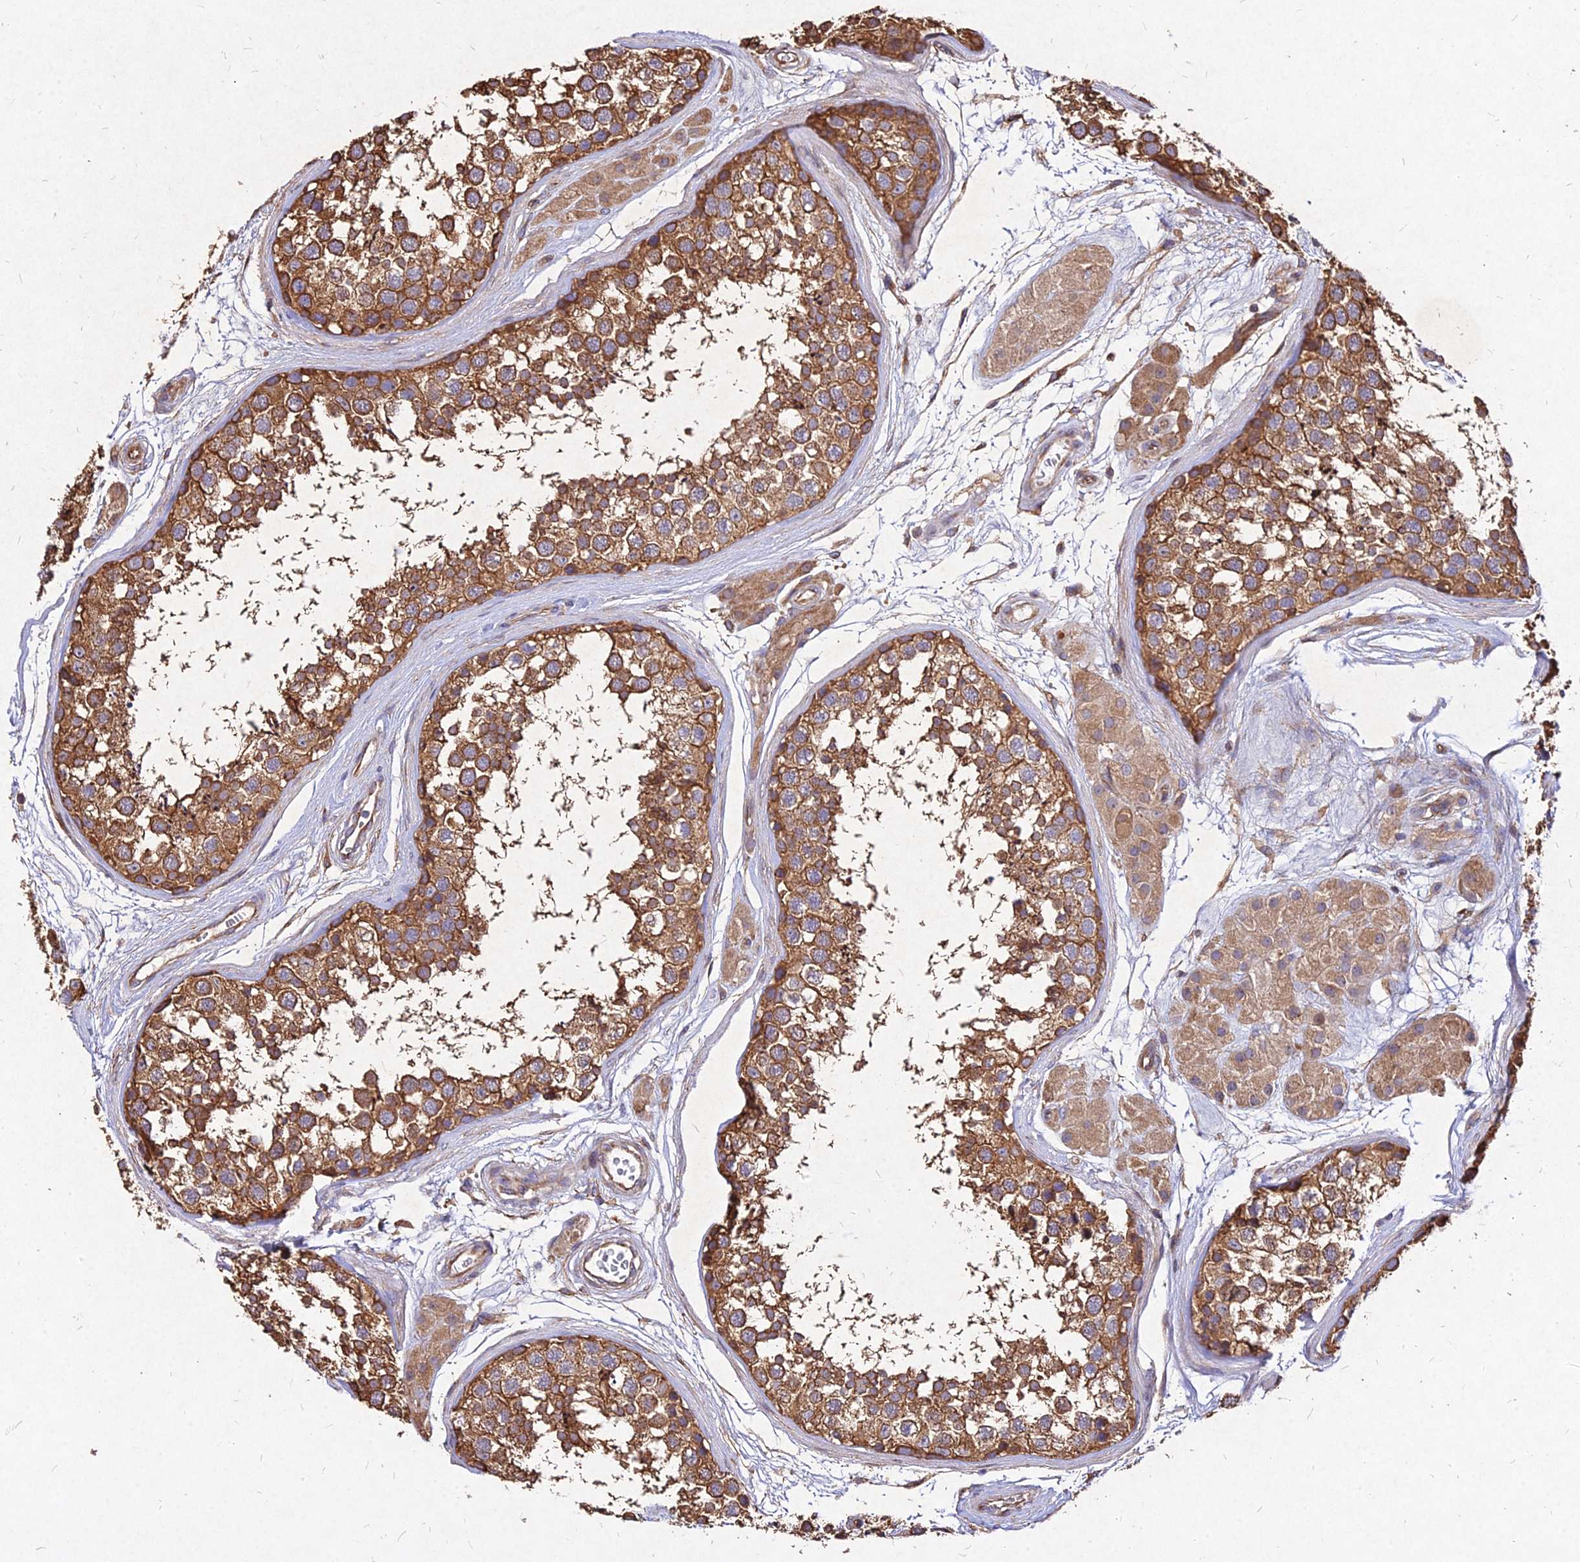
{"staining": {"intensity": "strong", "quantity": ">75%", "location": "cytoplasmic/membranous"}, "tissue": "testis", "cell_type": "Cells in seminiferous ducts", "image_type": "normal", "snomed": [{"axis": "morphology", "description": "Normal tissue, NOS"}, {"axis": "topography", "description": "Testis"}], "caption": "Human testis stained for a protein (brown) displays strong cytoplasmic/membranous positive positivity in about >75% of cells in seminiferous ducts.", "gene": "SKA1", "patient": {"sex": "male", "age": 56}}